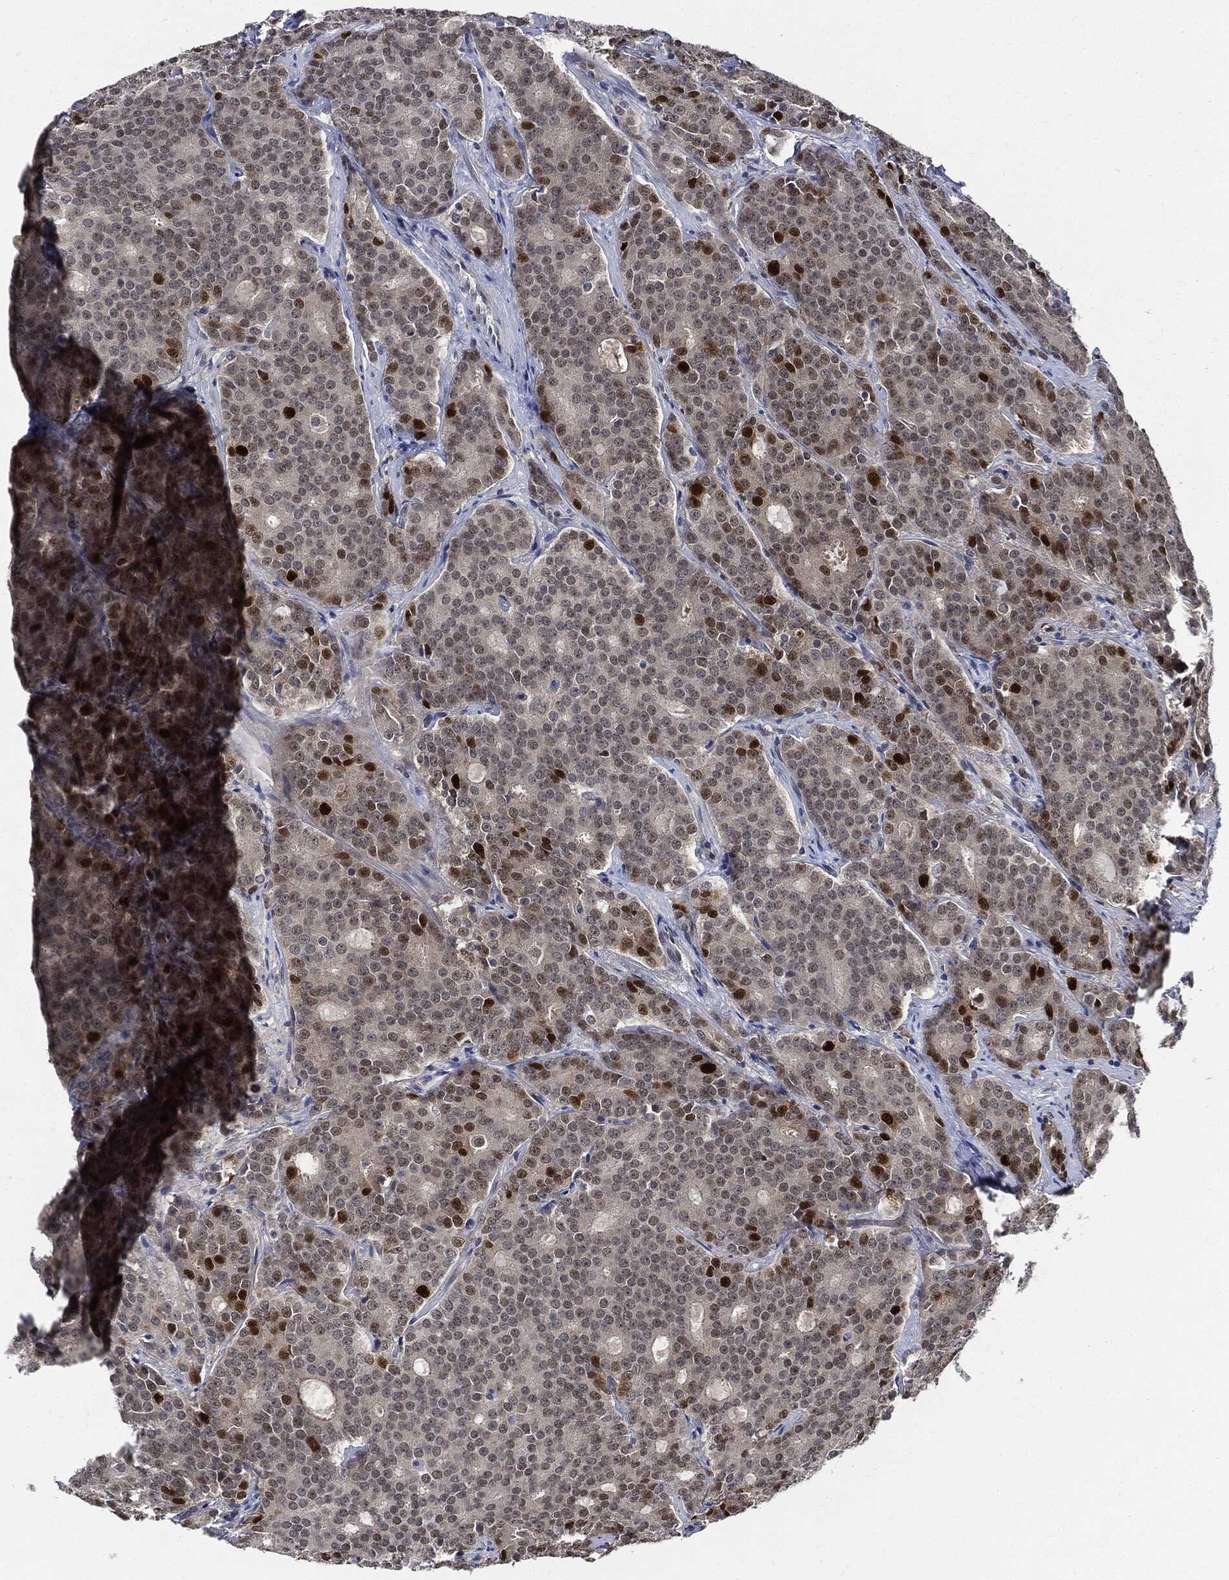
{"staining": {"intensity": "strong", "quantity": "<25%", "location": "nuclear"}, "tissue": "prostate cancer", "cell_type": "Tumor cells", "image_type": "cancer", "snomed": [{"axis": "morphology", "description": "Adenocarcinoma, NOS"}, {"axis": "topography", "description": "Prostate"}], "caption": "Brown immunohistochemical staining in human prostate adenocarcinoma displays strong nuclear positivity in approximately <25% of tumor cells.", "gene": "PCNA", "patient": {"sex": "male", "age": 71}}